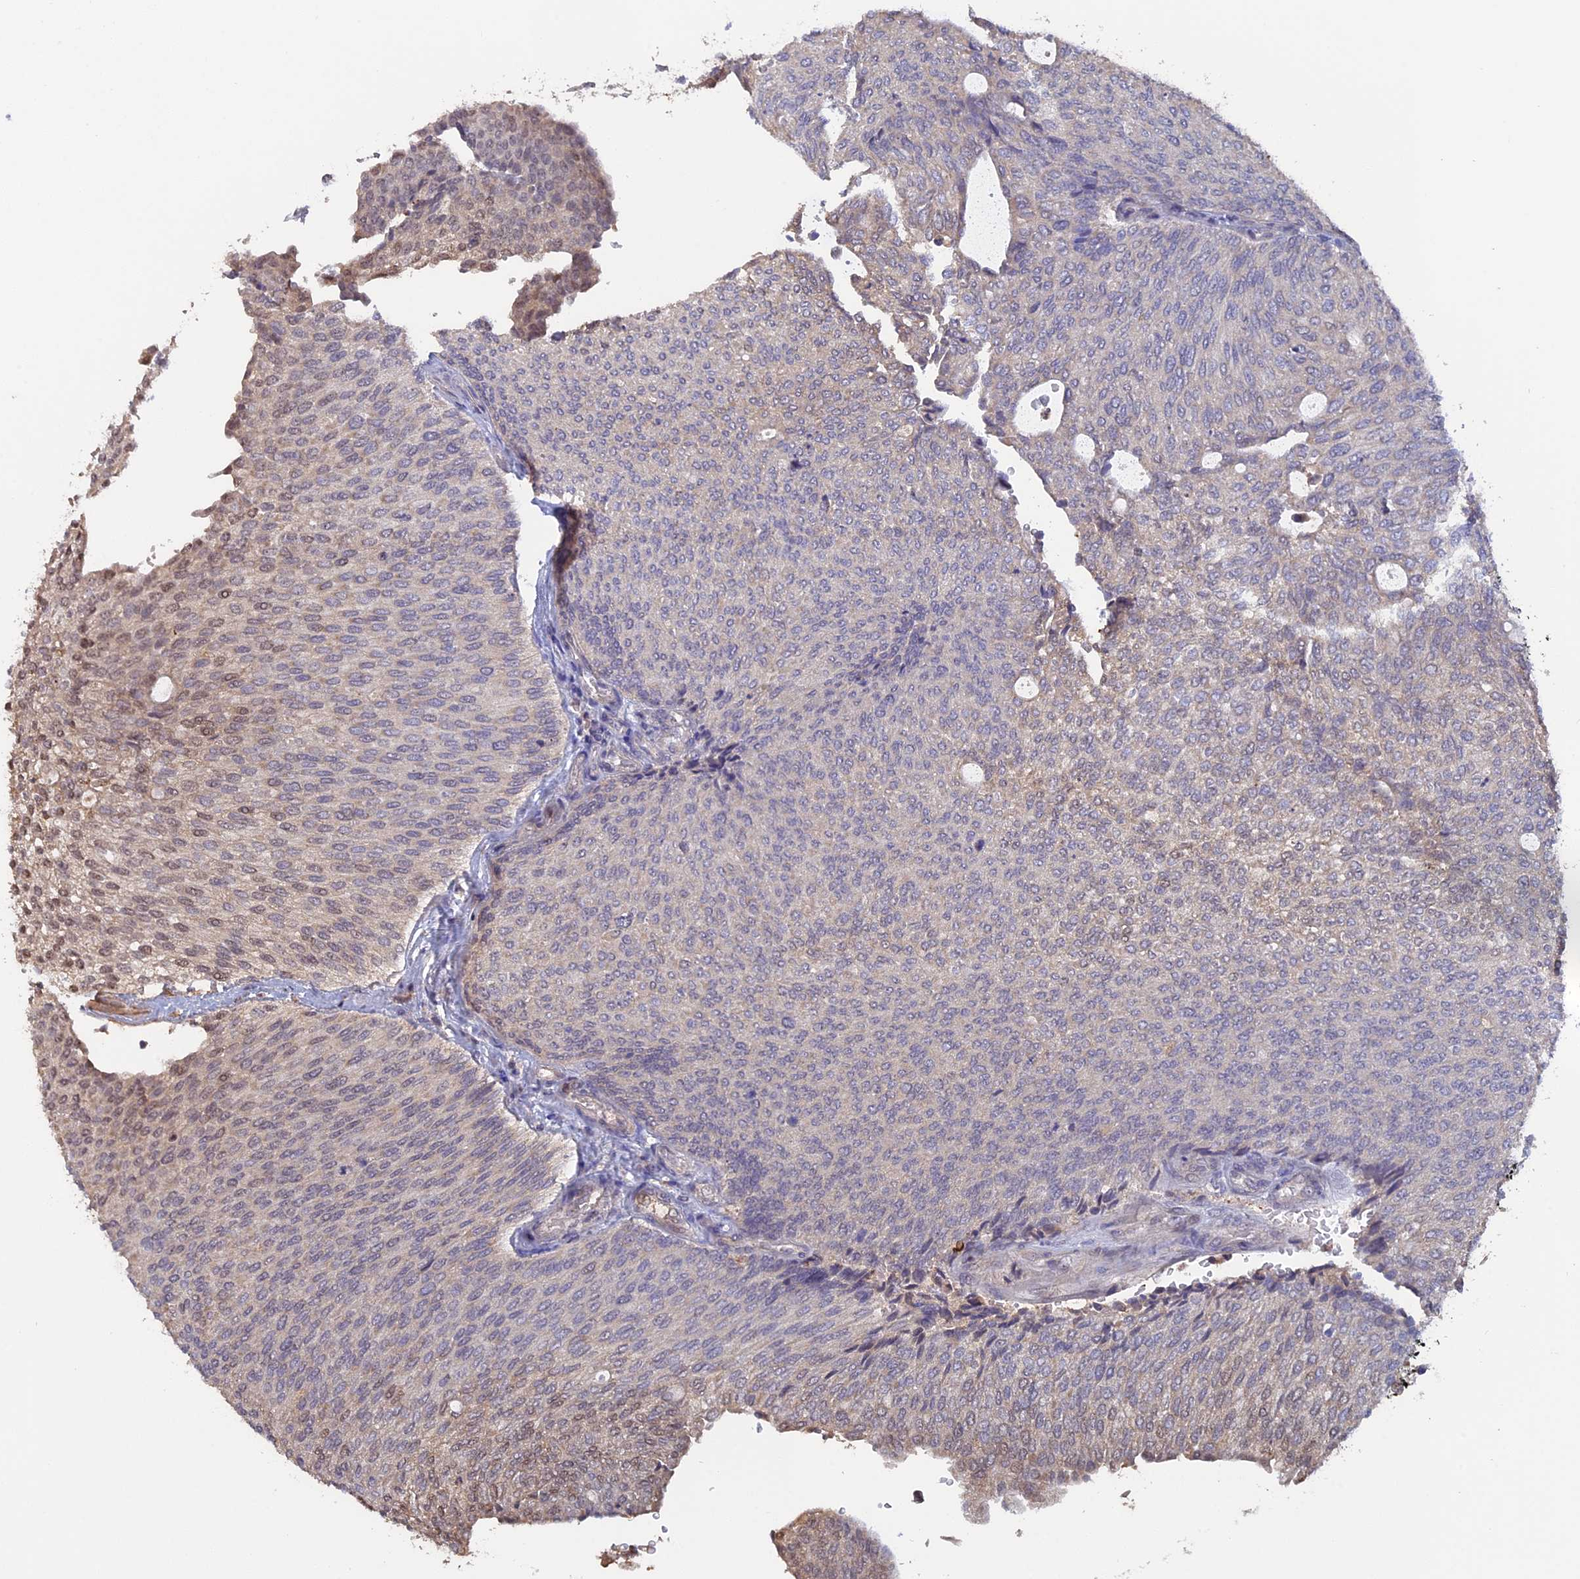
{"staining": {"intensity": "weak", "quantity": "<25%", "location": "nuclear"}, "tissue": "urothelial cancer", "cell_type": "Tumor cells", "image_type": "cancer", "snomed": [{"axis": "morphology", "description": "Urothelial carcinoma, Low grade"}, {"axis": "topography", "description": "Urinary bladder"}], "caption": "DAB immunohistochemical staining of human low-grade urothelial carcinoma exhibits no significant staining in tumor cells. The staining is performed using DAB (3,3'-diaminobenzidine) brown chromogen with nuclei counter-stained in using hematoxylin.", "gene": "FAM98C", "patient": {"sex": "female", "age": 79}}